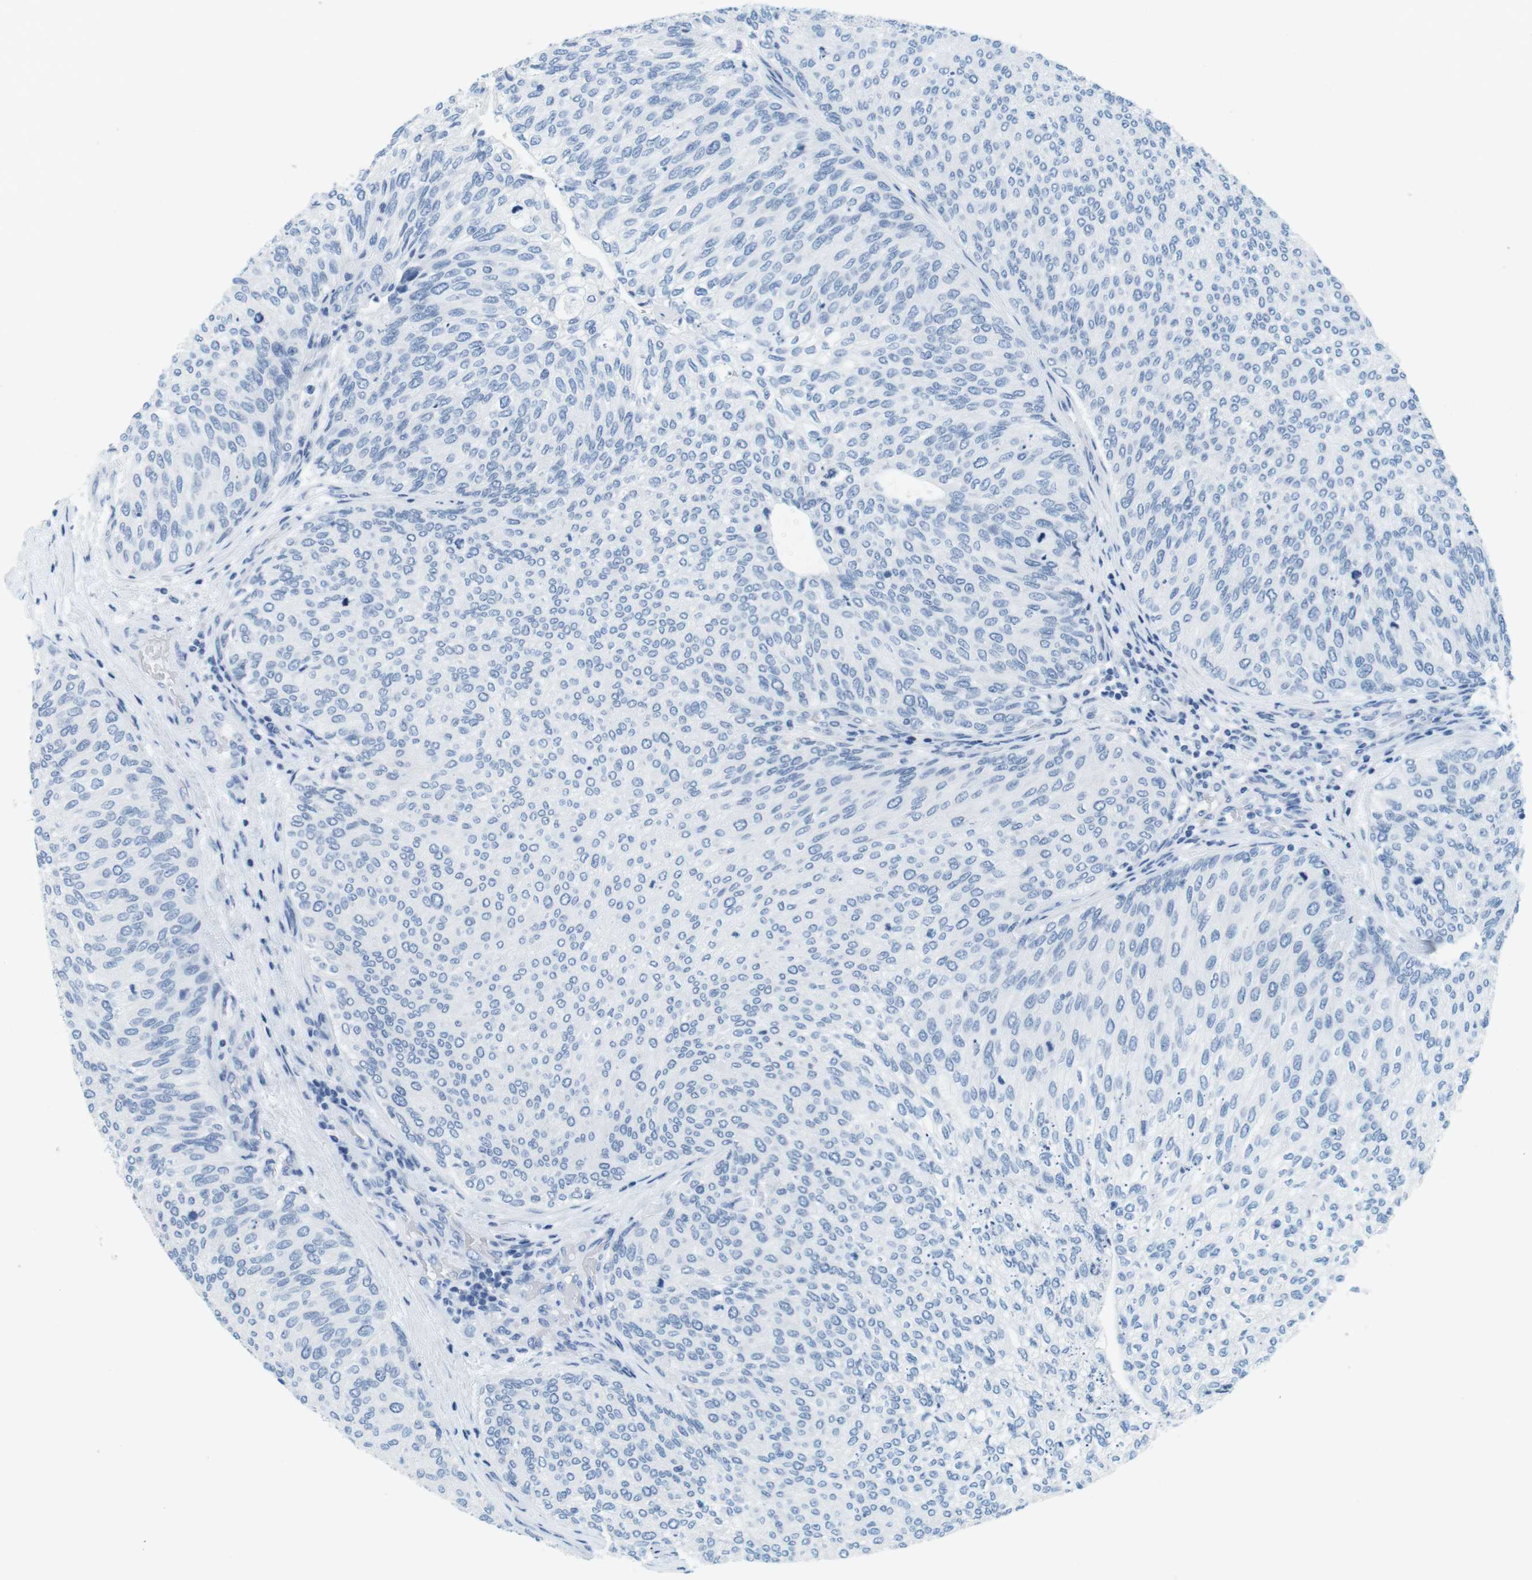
{"staining": {"intensity": "negative", "quantity": "none", "location": "none"}, "tissue": "urothelial cancer", "cell_type": "Tumor cells", "image_type": "cancer", "snomed": [{"axis": "morphology", "description": "Urothelial carcinoma, Low grade"}, {"axis": "topography", "description": "Urinary bladder"}], "caption": "Urothelial carcinoma (low-grade) stained for a protein using immunohistochemistry displays no staining tumor cells.", "gene": "CYP2C9", "patient": {"sex": "female", "age": 79}}